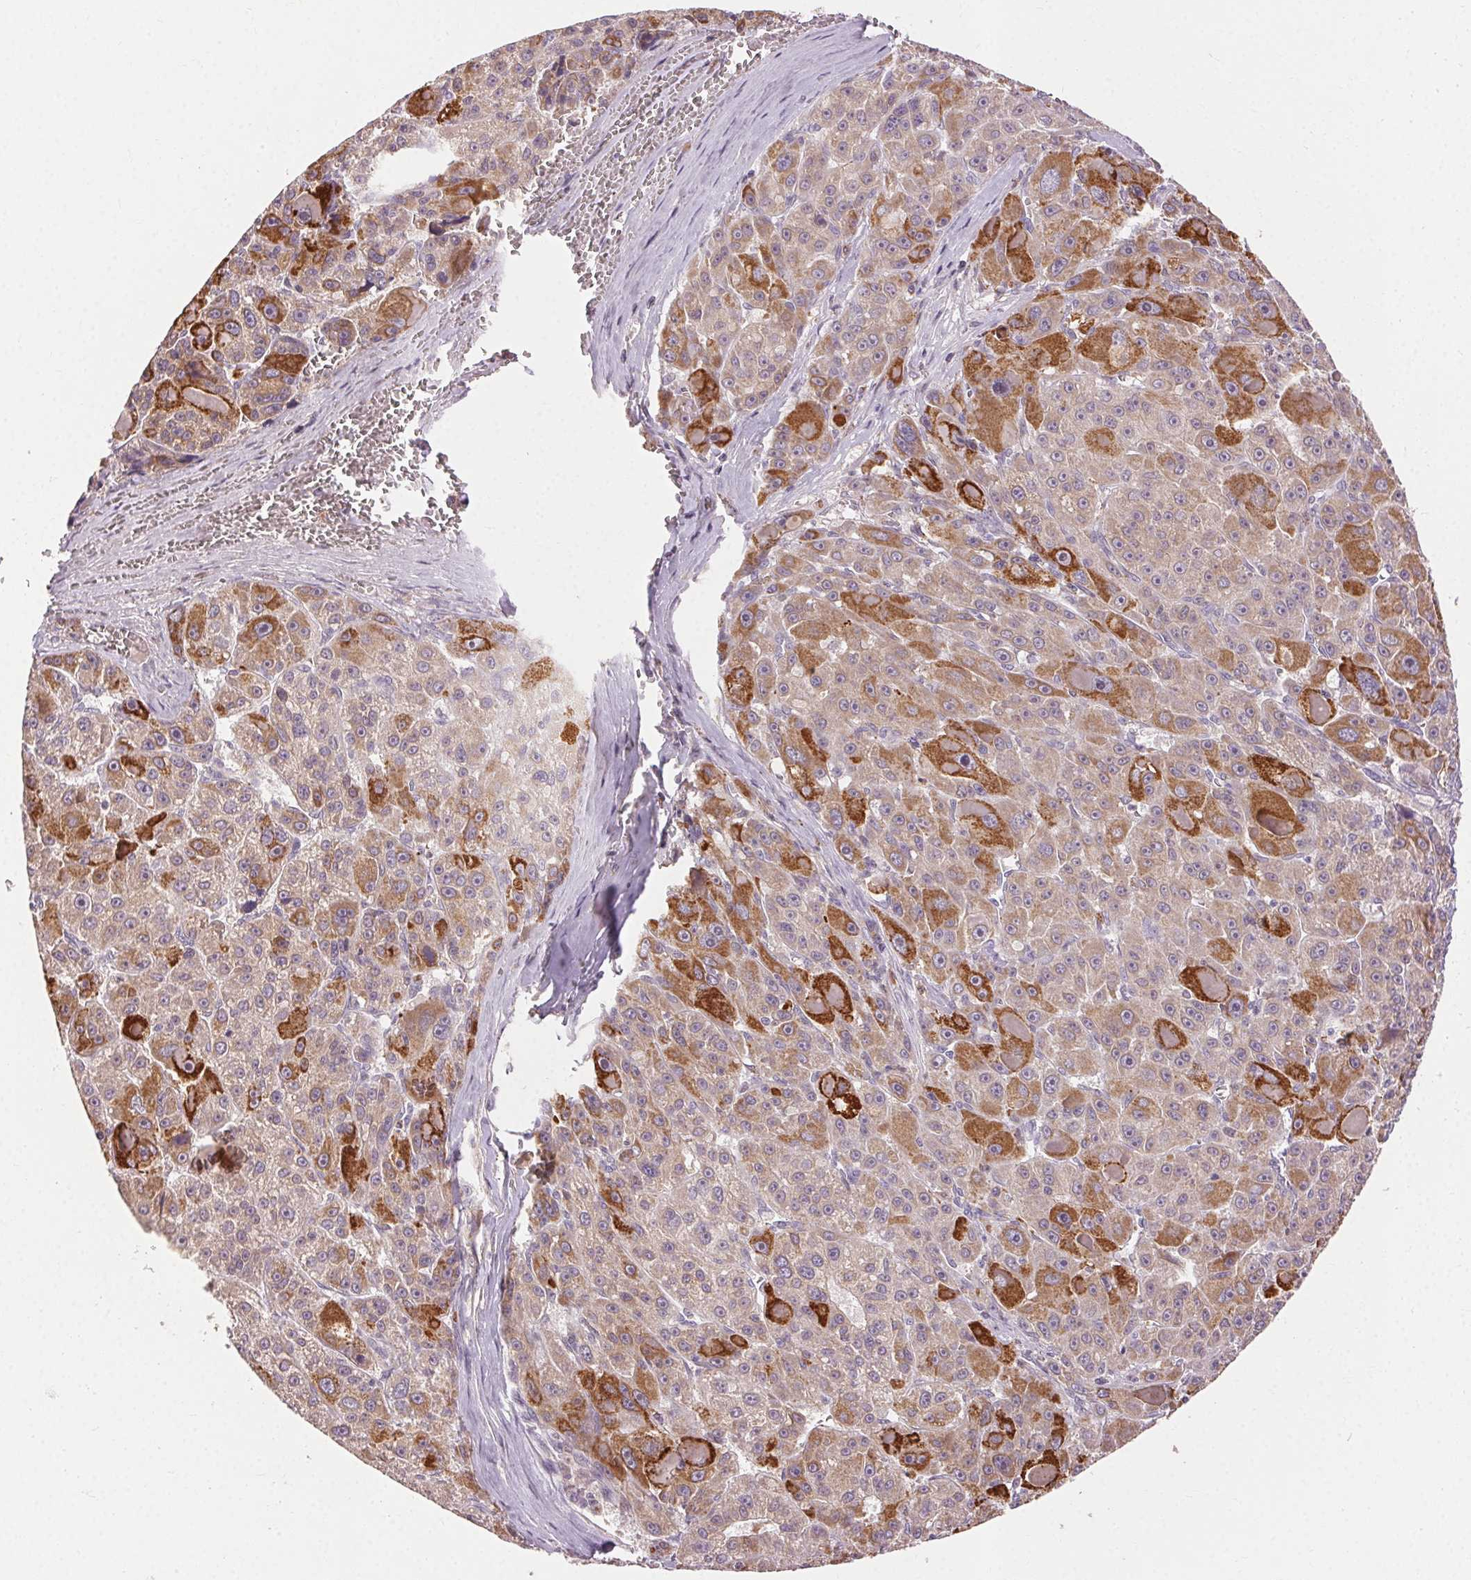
{"staining": {"intensity": "strong", "quantity": "<25%", "location": "cytoplasmic/membranous"}, "tissue": "liver cancer", "cell_type": "Tumor cells", "image_type": "cancer", "snomed": [{"axis": "morphology", "description": "Carcinoma, Hepatocellular, NOS"}, {"axis": "topography", "description": "Liver"}], "caption": "DAB immunohistochemical staining of human liver hepatocellular carcinoma reveals strong cytoplasmic/membranous protein expression in approximately <25% of tumor cells.", "gene": "REP15", "patient": {"sex": "male", "age": 76}}